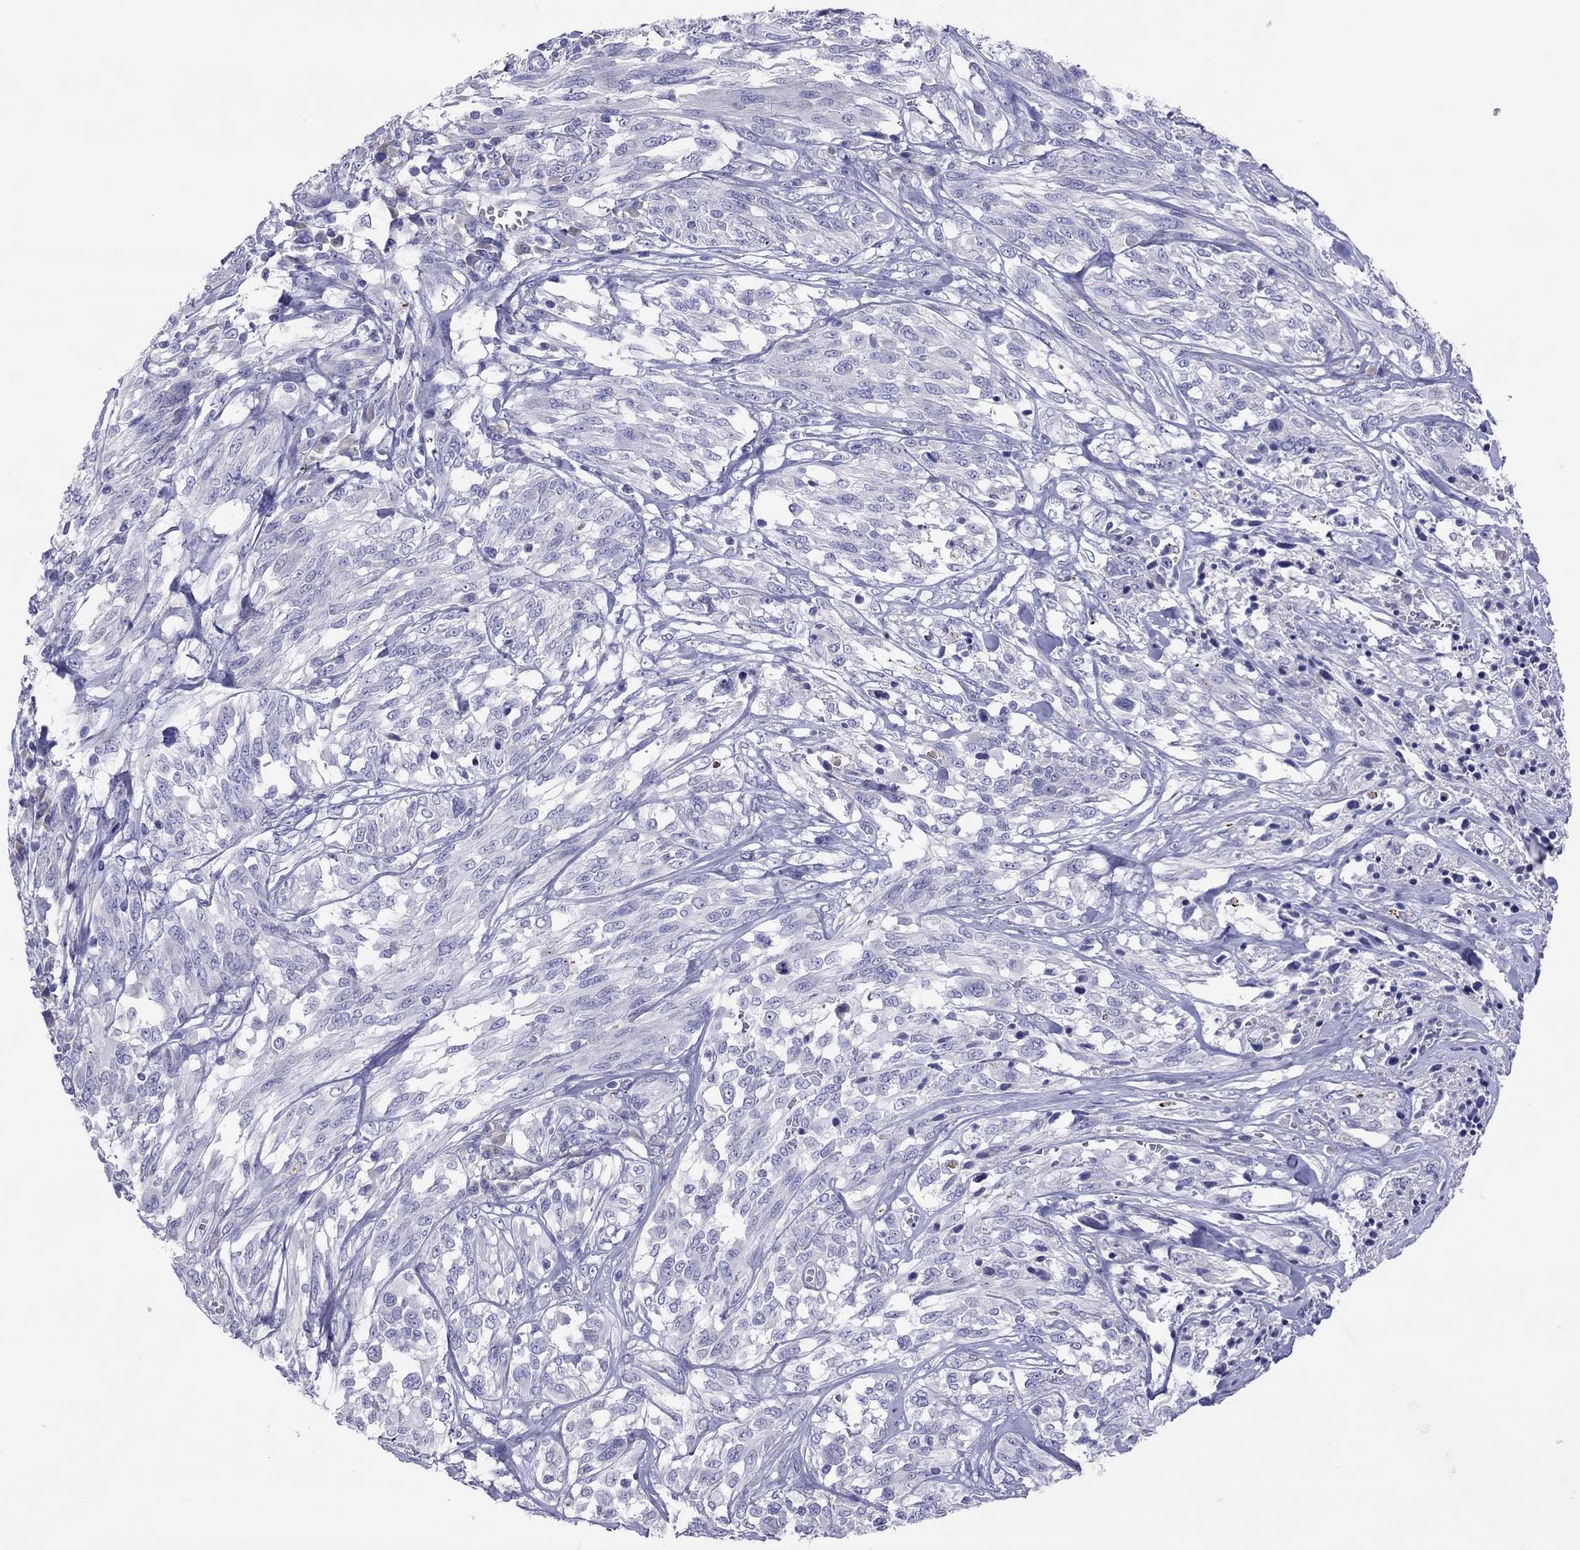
{"staining": {"intensity": "negative", "quantity": "none", "location": "none"}, "tissue": "melanoma", "cell_type": "Tumor cells", "image_type": "cancer", "snomed": [{"axis": "morphology", "description": "Malignant melanoma, NOS"}, {"axis": "topography", "description": "Skin"}], "caption": "The photomicrograph demonstrates no significant expression in tumor cells of melanoma.", "gene": "COL9A1", "patient": {"sex": "female", "age": 91}}